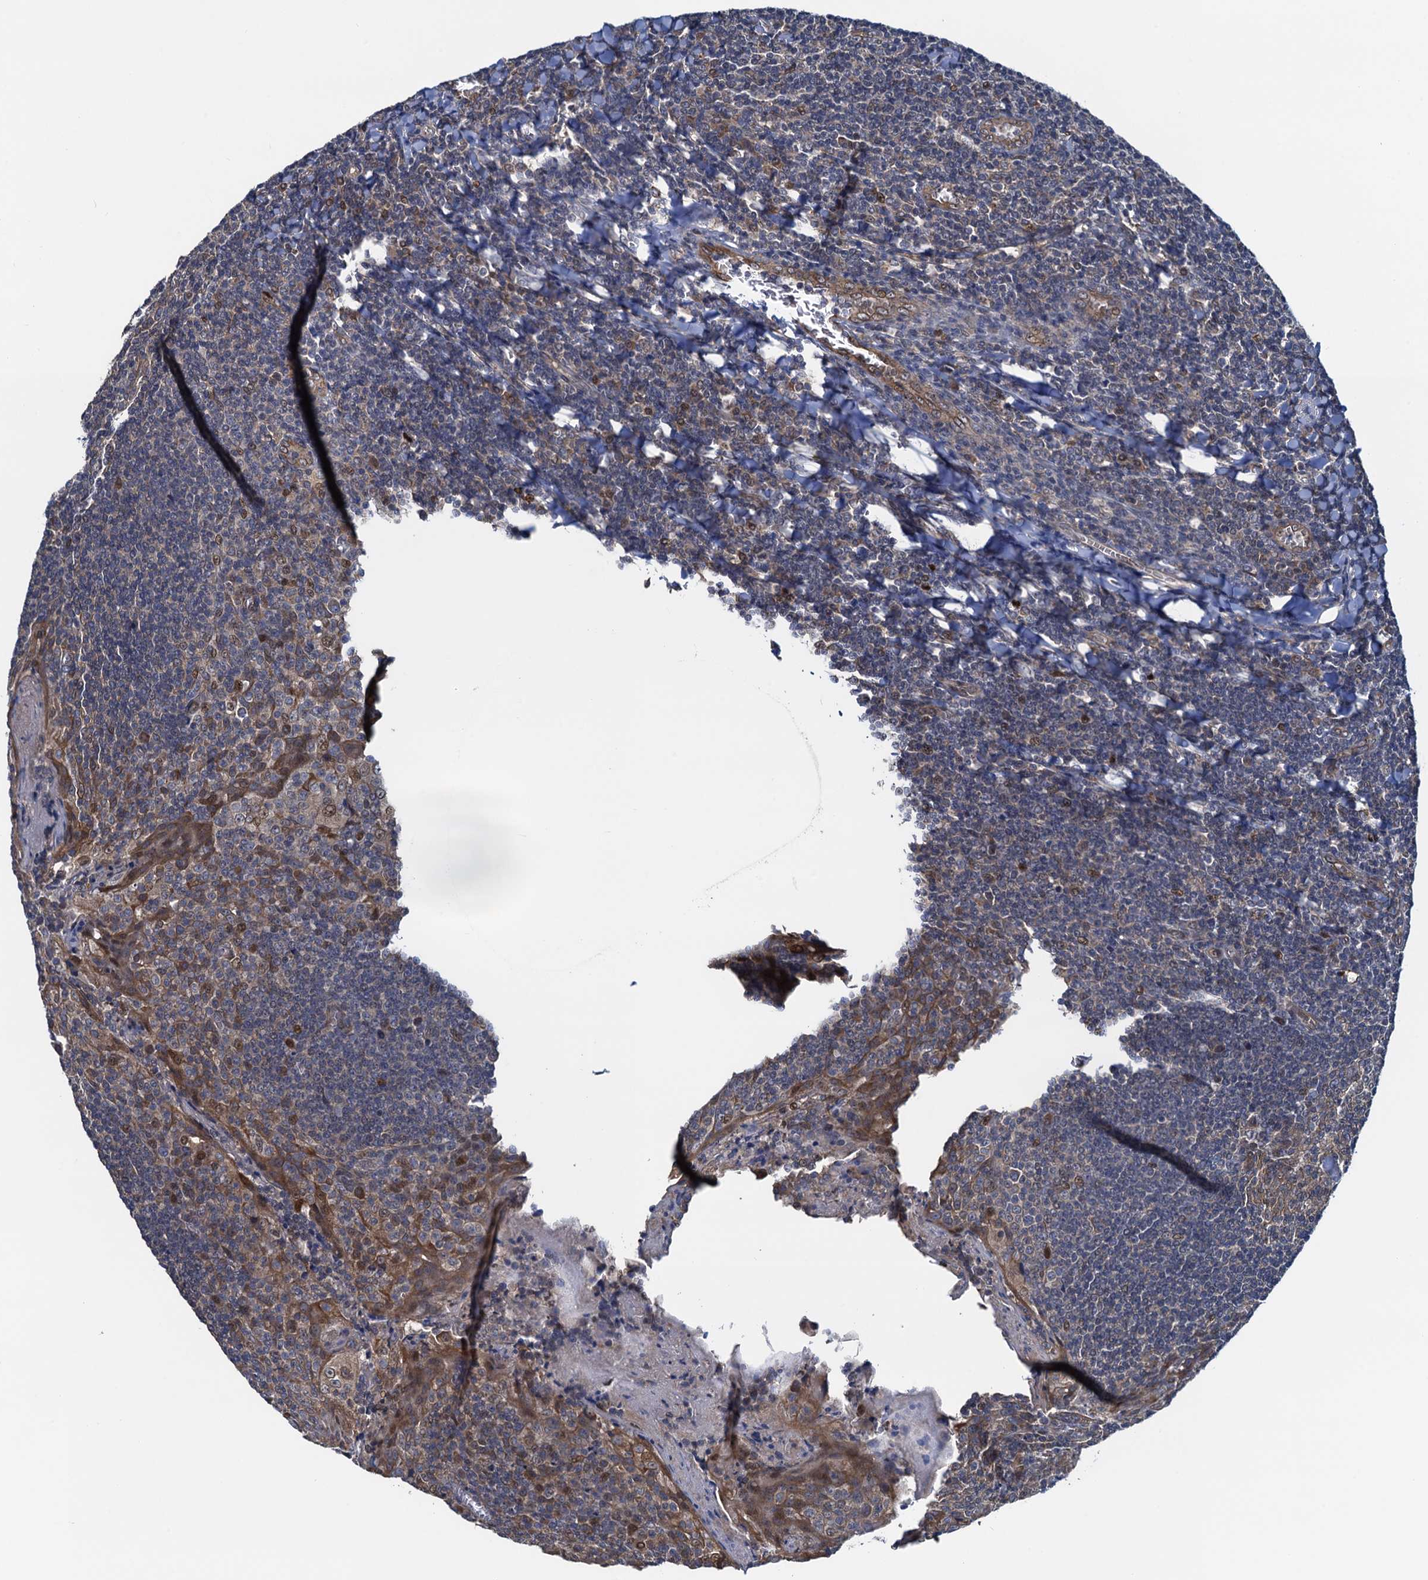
{"staining": {"intensity": "moderate", "quantity": "<25%", "location": "nuclear"}, "tissue": "tonsil", "cell_type": "Germinal center cells", "image_type": "normal", "snomed": [{"axis": "morphology", "description": "Normal tissue, NOS"}, {"axis": "topography", "description": "Tonsil"}], "caption": "Immunohistochemistry (DAB) staining of unremarkable tonsil displays moderate nuclear protein expression in about <25% of germinal center cells.", "gene": "RNF125", "patient": {"sex": "male", "age": 27}}